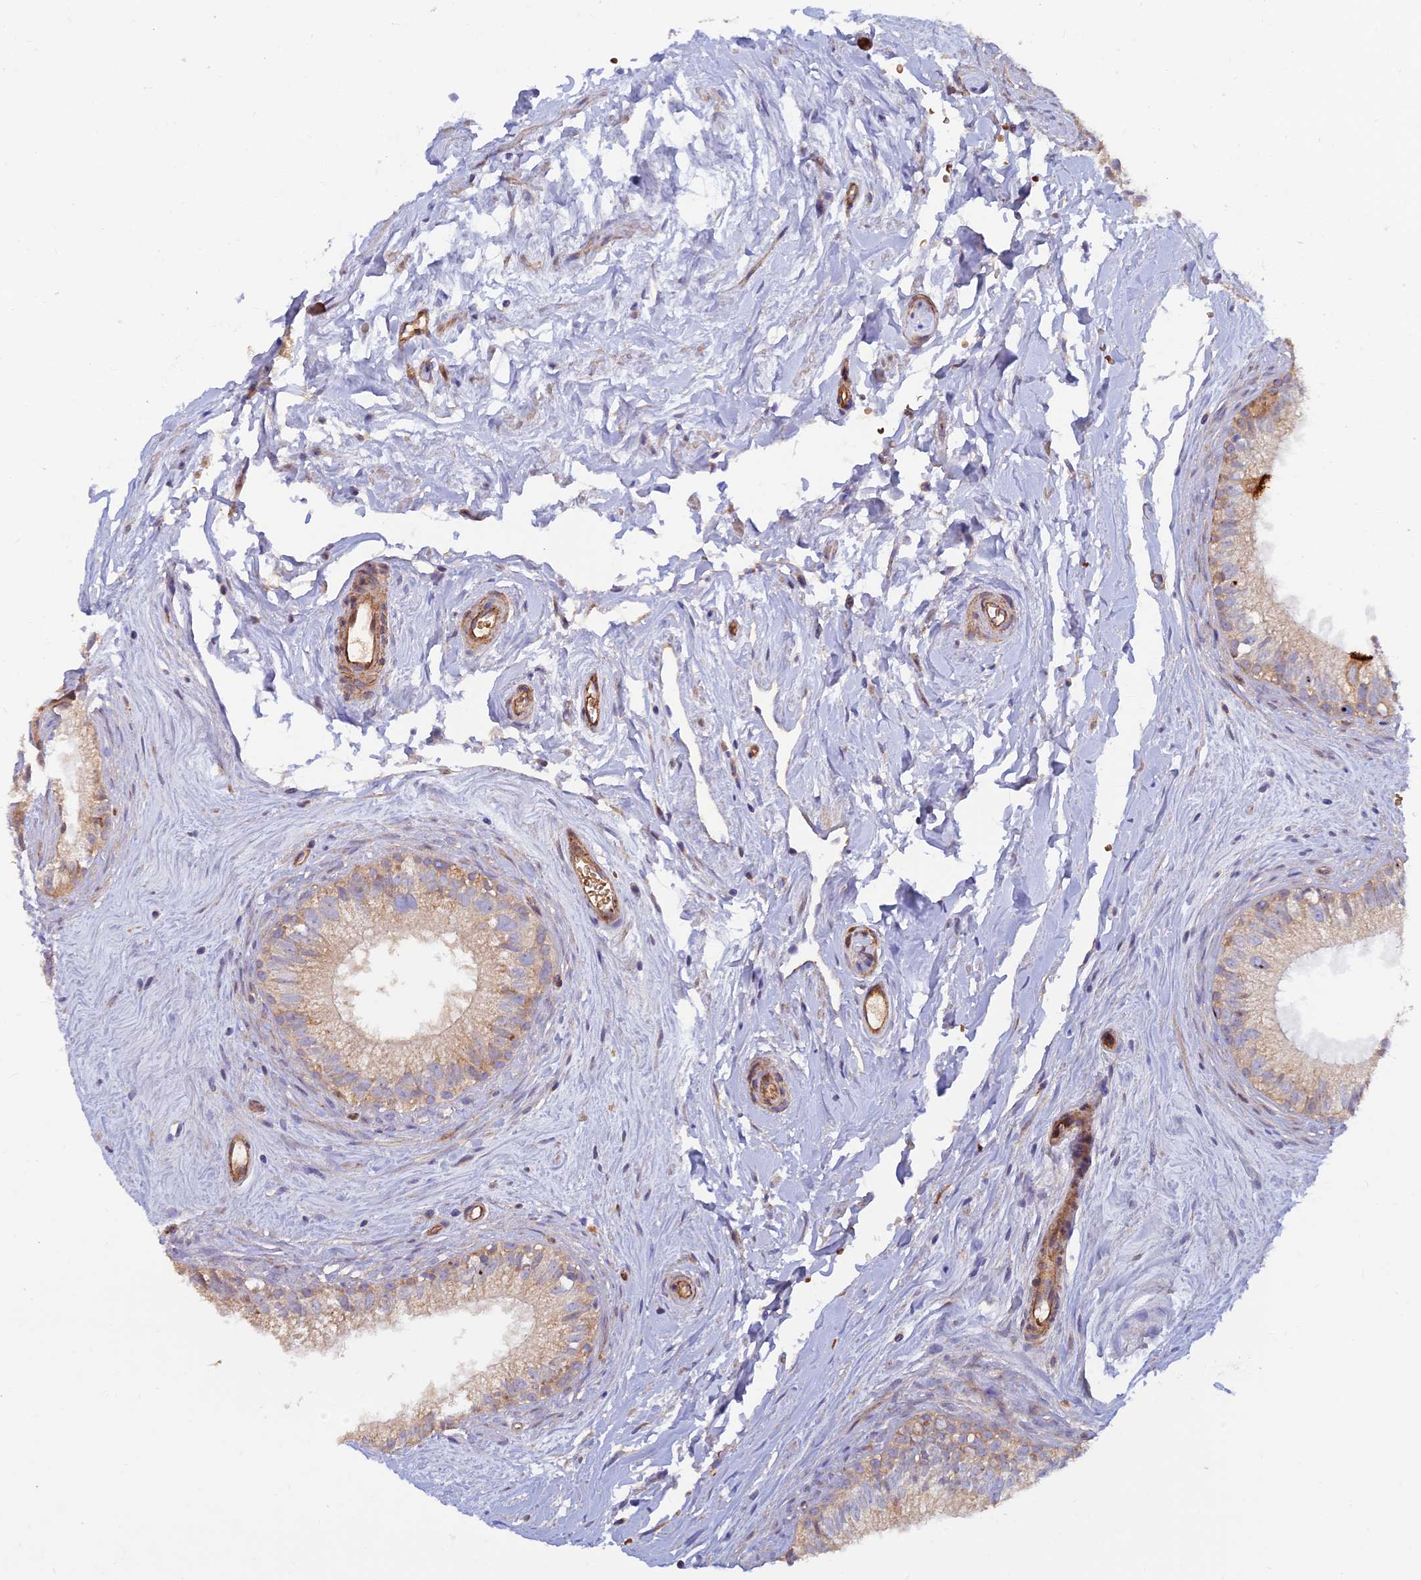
{"staining": {"intensity": "weak", "quantity": "25%-75%", "location": "cytoplasmic/membranous"}, "tissue": "epididymis", "cell_type": "Glandular cells", "image_type": "normal", "snomed": [{"axis": "morphology", "description": "Normal tissue, NOS"}, {"axis": "topography", "description": "Epididymis"}], "caption": "Immunohistochemistry of unremarkable human epididymis displays low levels of weak cytoplasmic/membranous expression in about 25%-75% of glandular cells.", "gene": "GMCL1", "patient": {"sex": "male", "age": 71}}